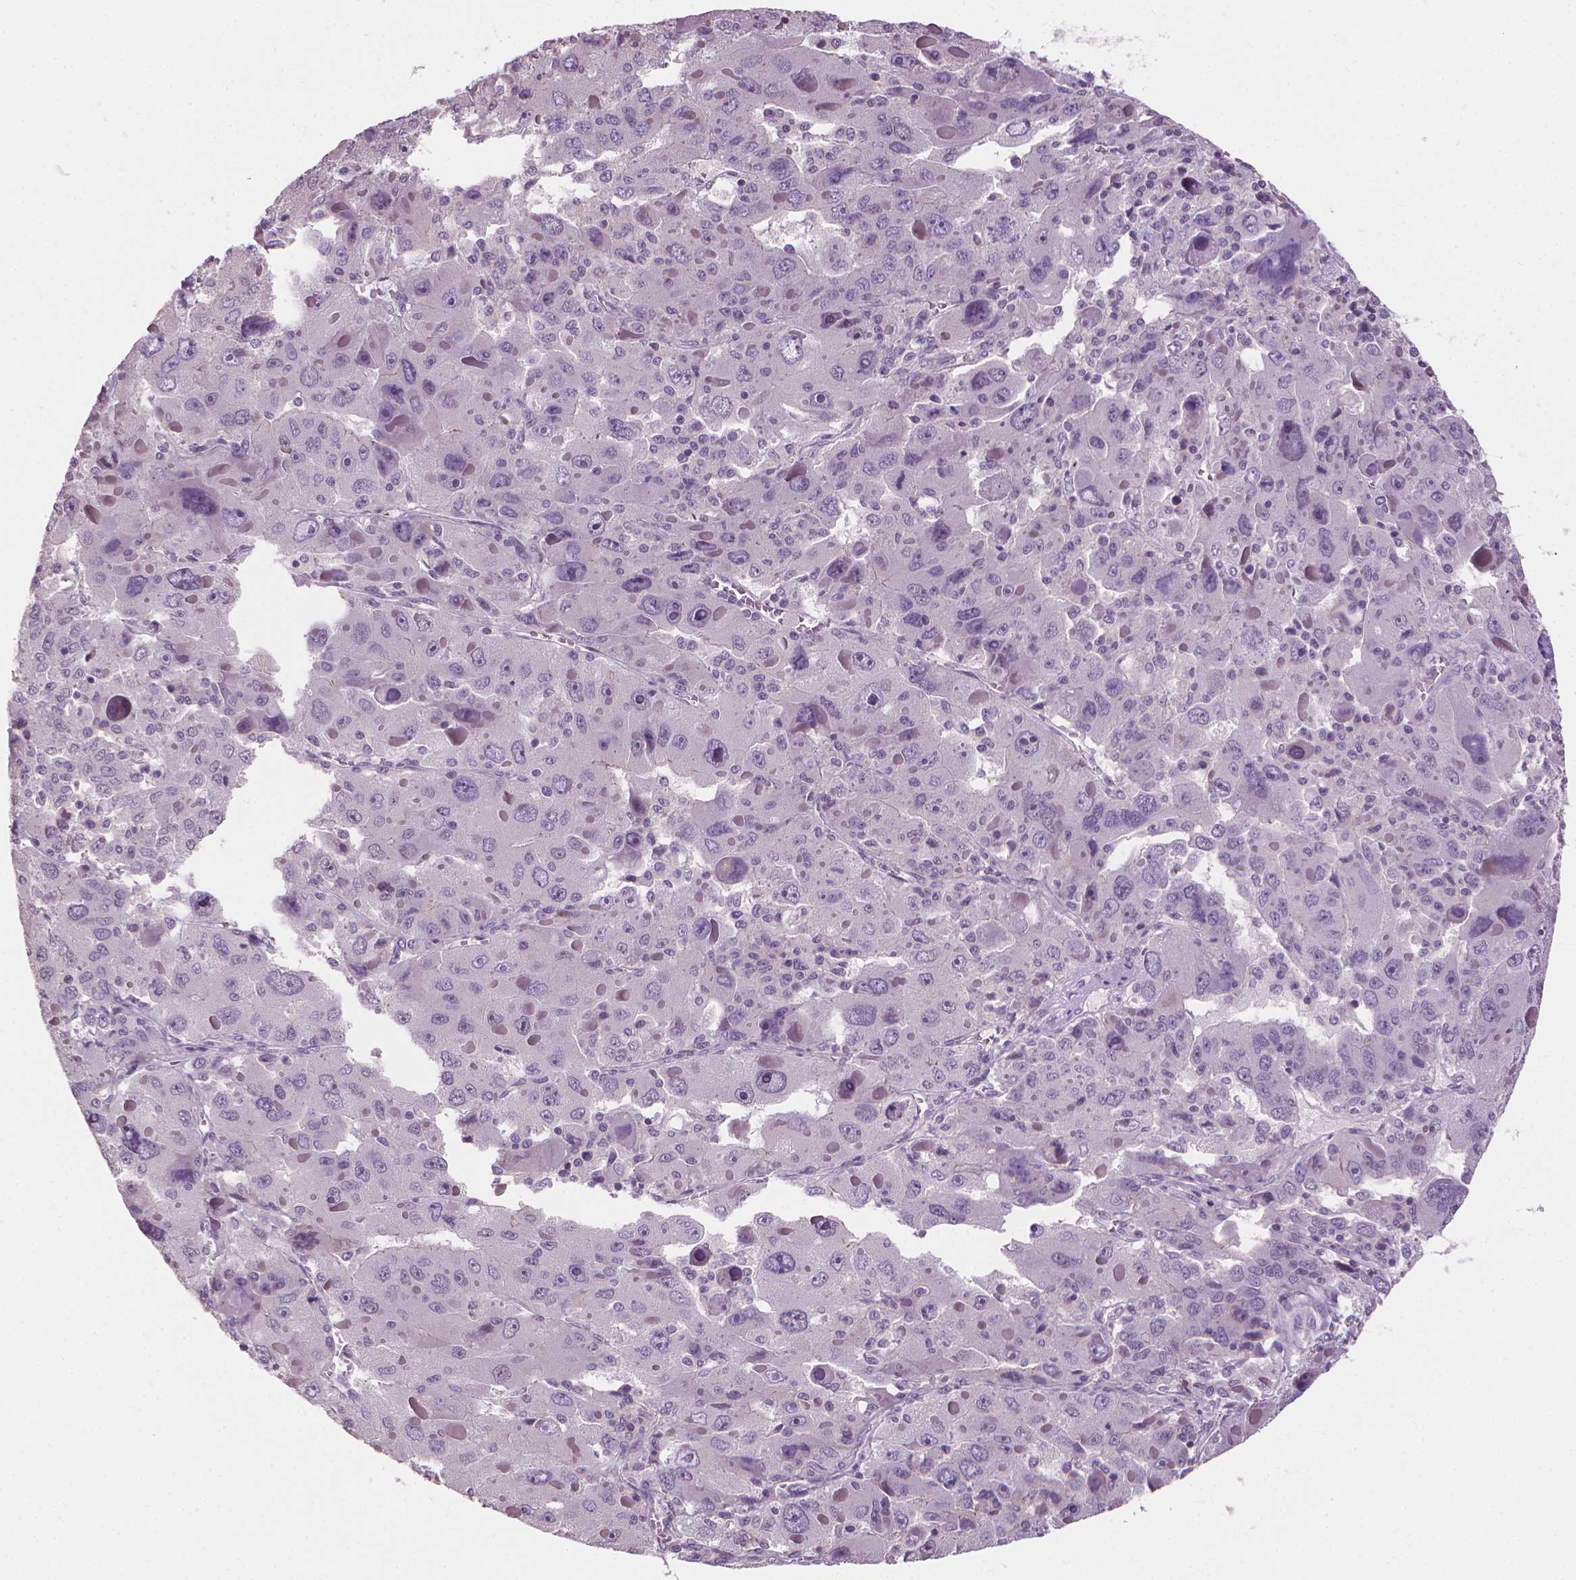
{"staining": {"intensity": "negative", "quantity": "none", "location": "none"}, "tissue": "liver cancer", "cell_type": "Tumor cells", "image_type": "cancer", "snomed": [{"axis": "morphology", "description": "Carcinoma, Hepatocellular, NOS"}, {"axis": "topography", "description": "Liver"}], "caption": "Tumor cells show no significant protein expression in liver cancer (hepatocellular carcinoma).", "gene": "SAXO2", "patient": {"sex": "female", "age": 41}}